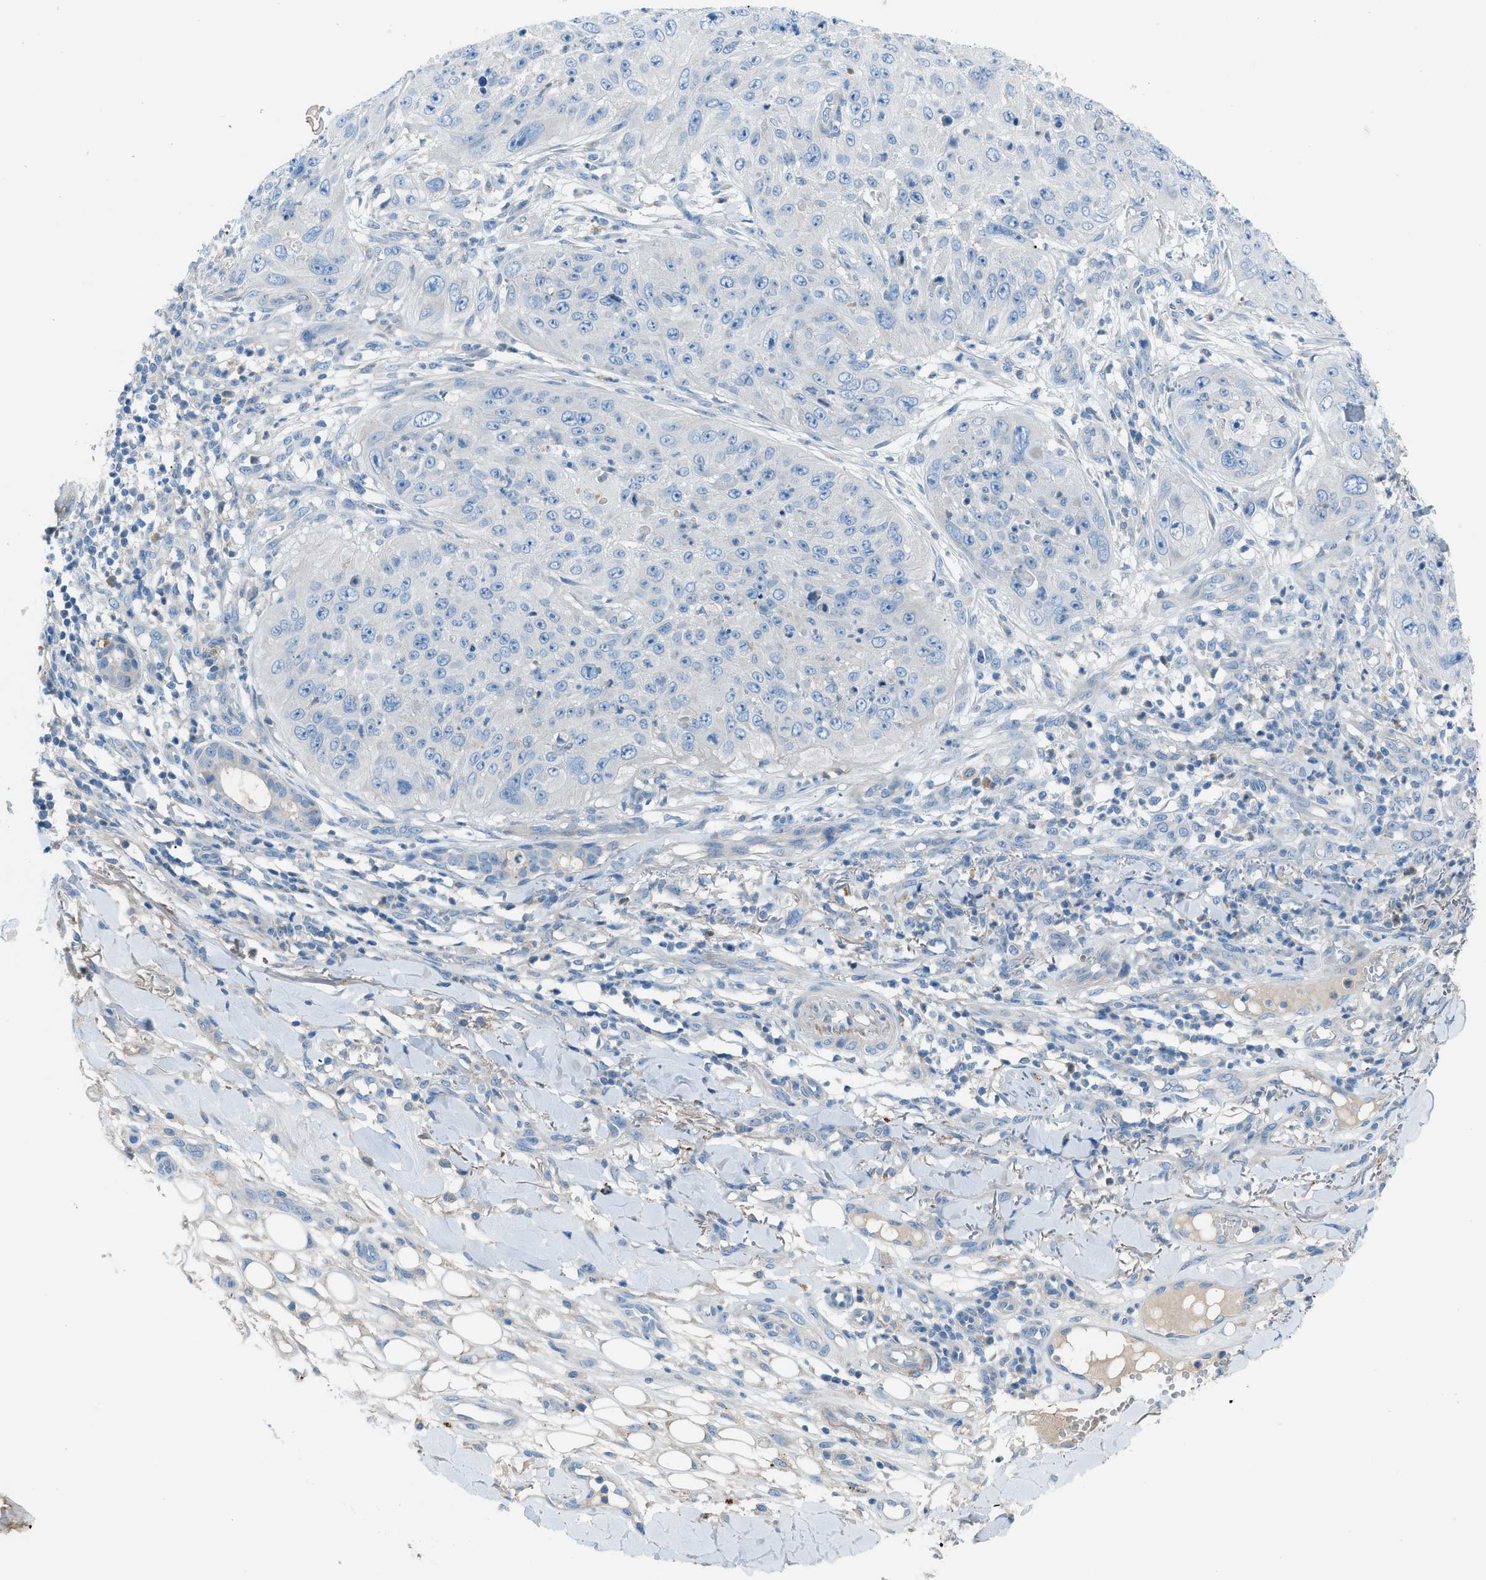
{"staining": {"intensity": "negative", "quantity": "none", "location": "none"}, "tissue": "skin cancer", "cell_type": "Tumor cells", "image_type": "cancer", "snomed": [{"axis": "morphology", "description": "Squamous cell carcinoma, NOS"}, {"axis": "topography", "description": "Skin"}], "caption": "Skin cancer (squamous cell carcinoma) stained for a protein using immunohistochemistry (IHC) reveals no staining tumor cells.", "gene": "C5AR2", "patient": {"sex": "female", "age": 80}}